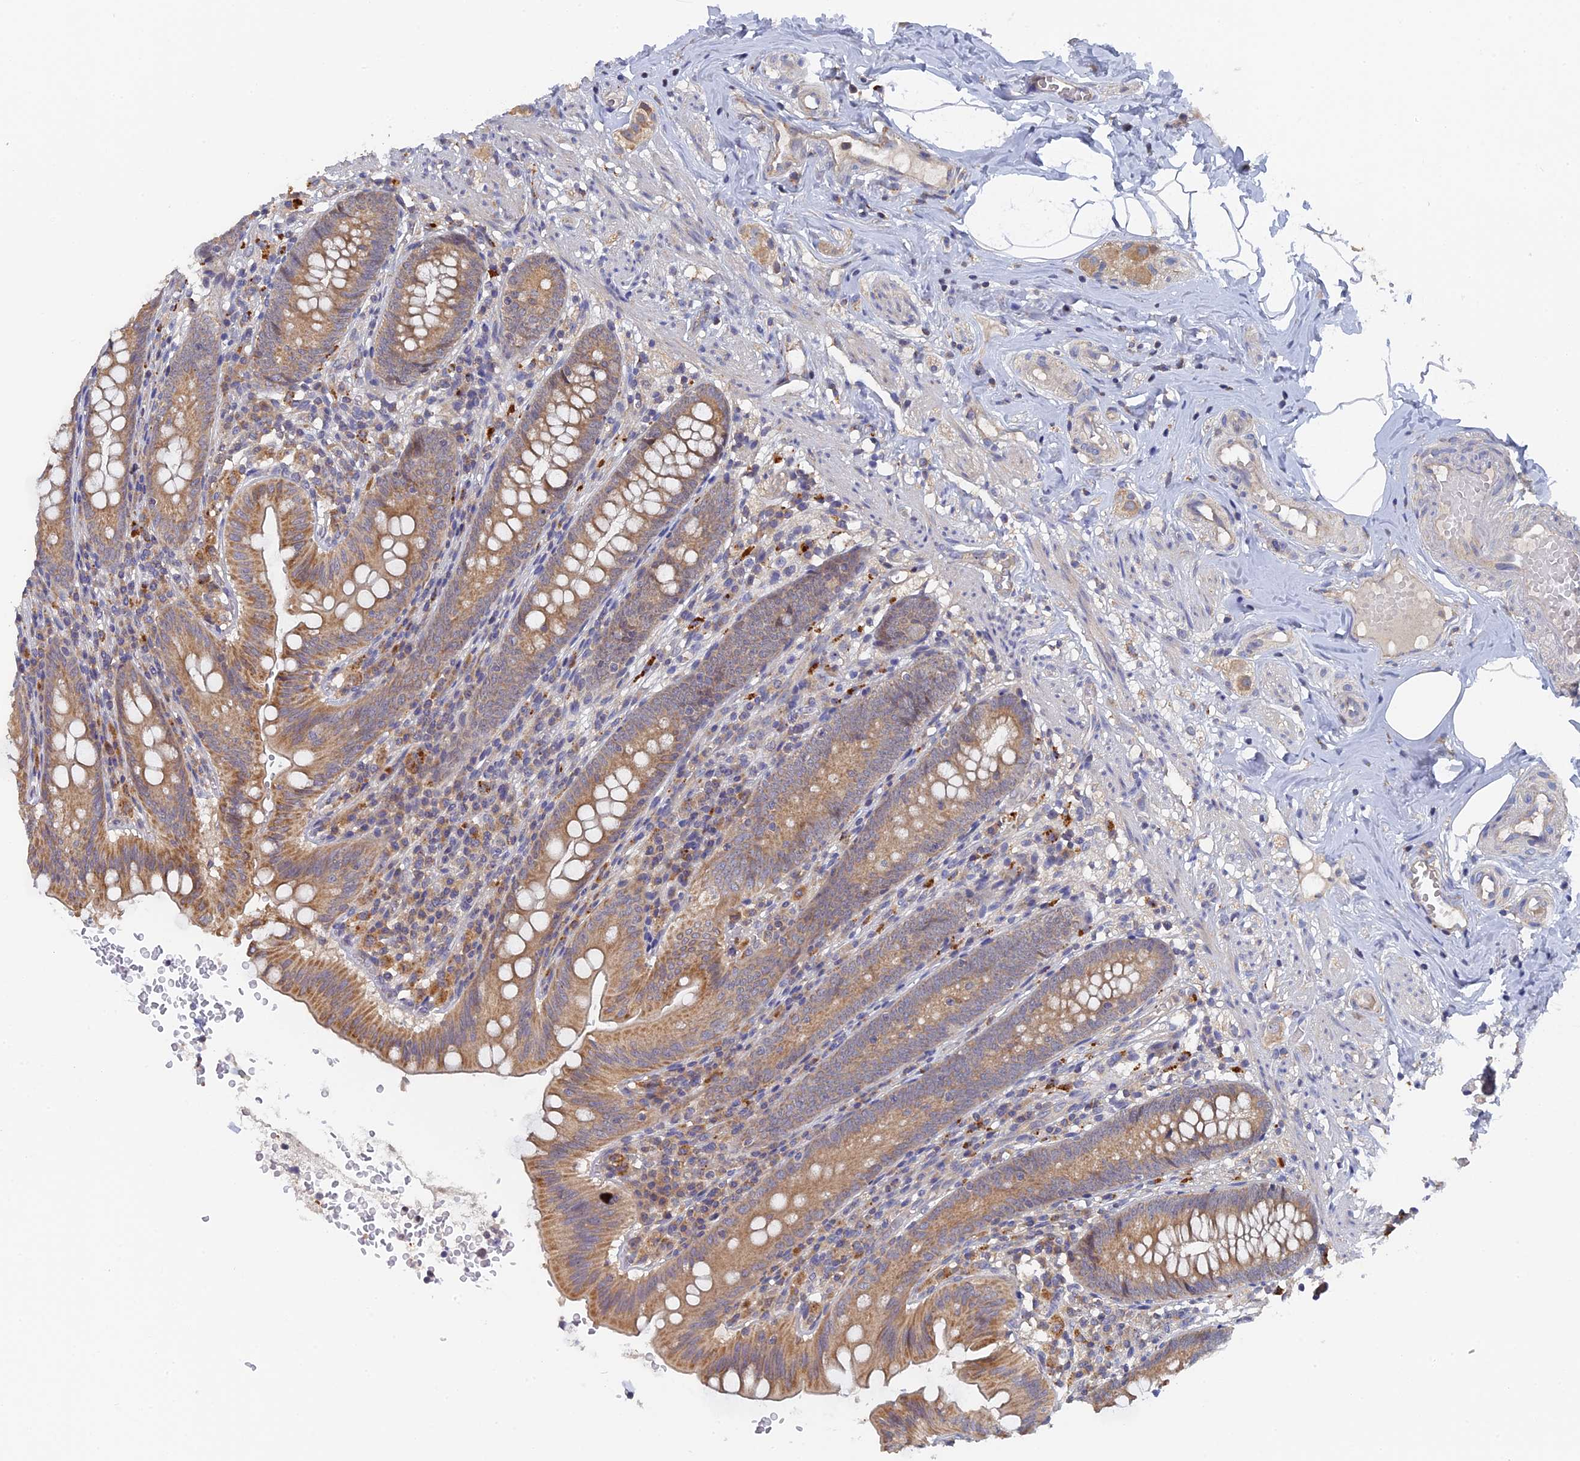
{"staining": {"intensity": "moderate", "quantity": ">75%", "location": "cytoplasmic/membranous"}, "tissue": "appendix", "cell_type": "Glandular cells", "image_type": "normal", "snomed": [{"axis": "morphology", "description": "Normal tissue, NOS"}, {"axis": "topography", "description": "Appendix"}], "caption": "The image exhibits staining of normal appendix, revealing moderate cytoplasmic/membranous protein positivity (brown color) within glandular cells.", "gene": "MIGA2", "patient": {"sex": "male", "age": 55}}